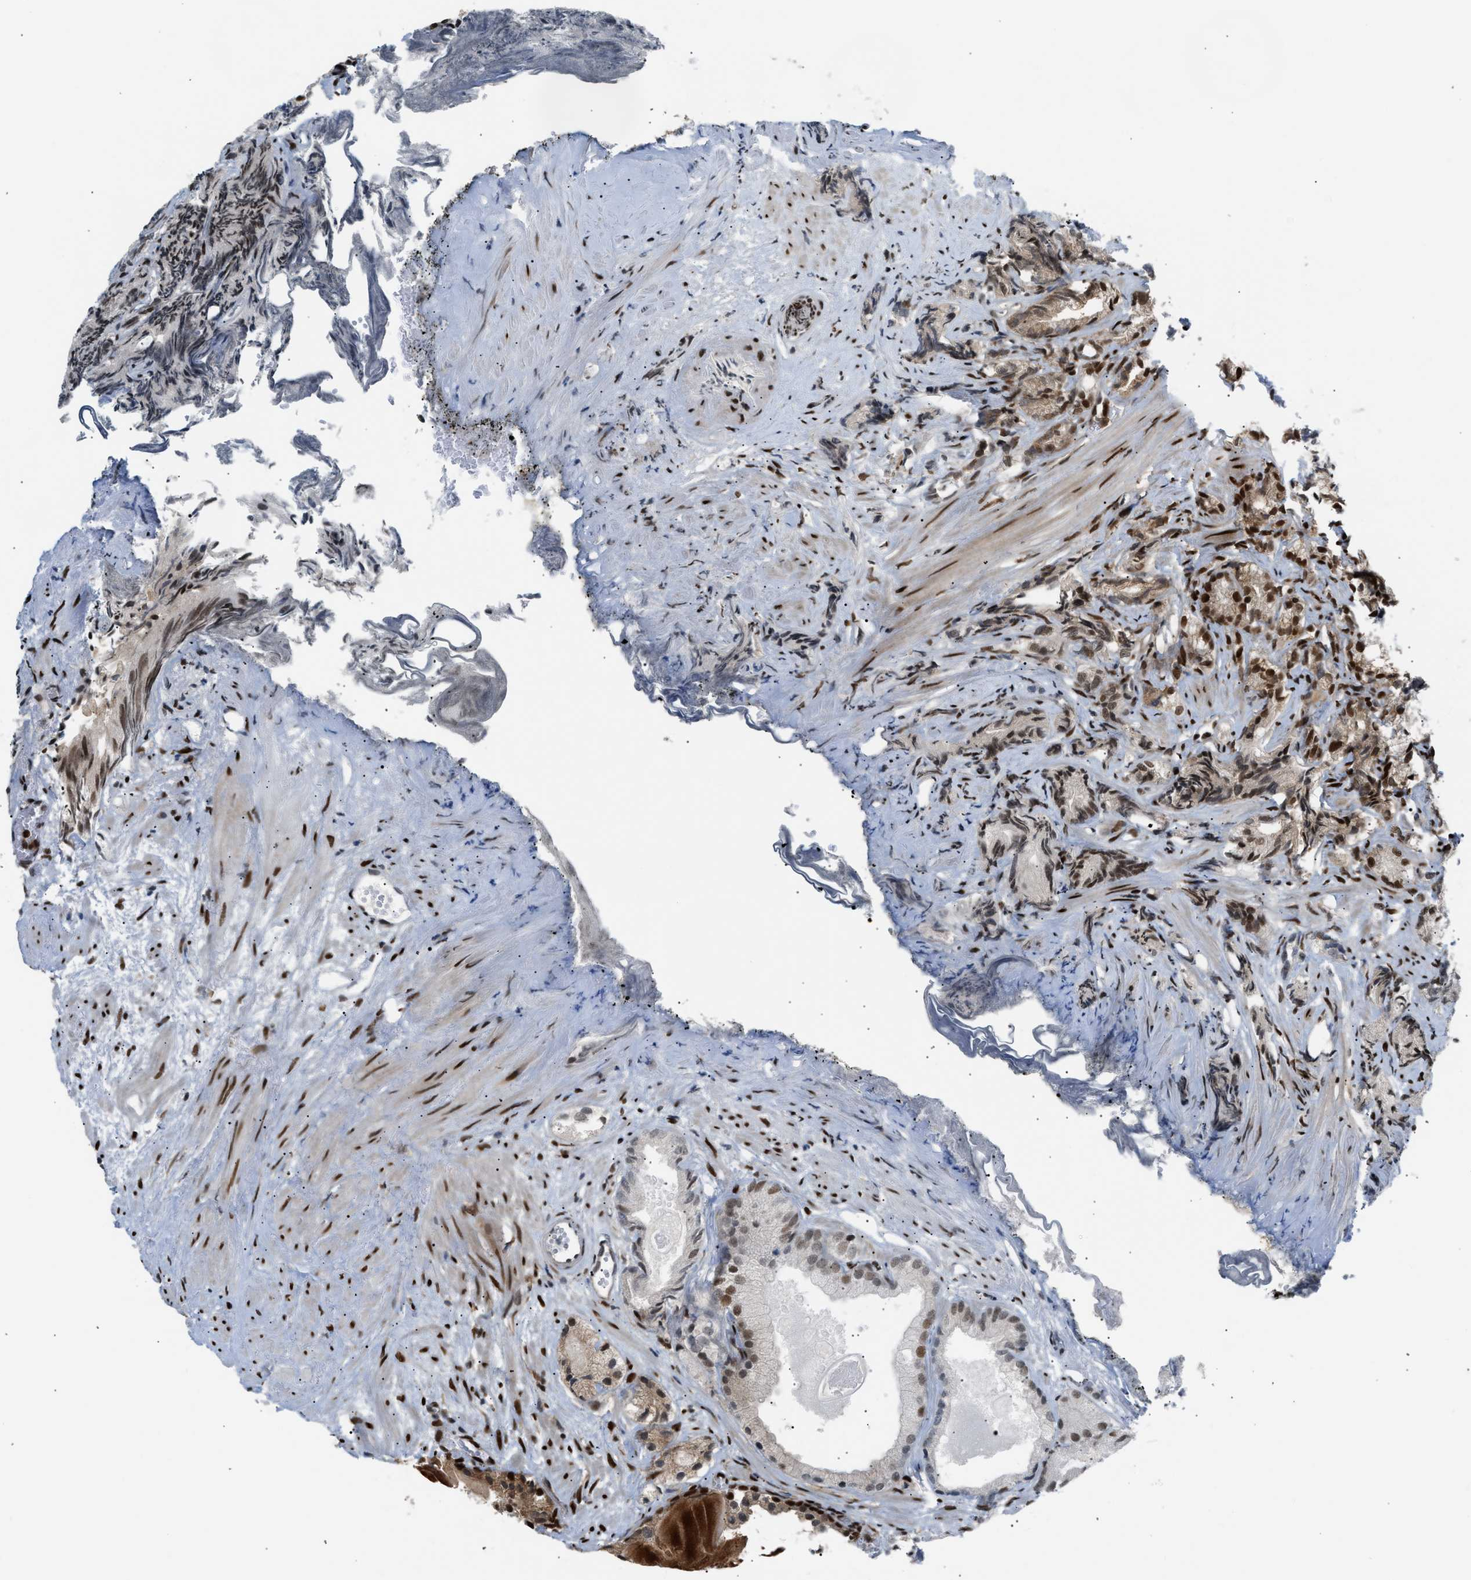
{"staining": {"intensity": "weak", "quantity": "<25%", "location": "nuclear"}, "tissue": "prostate cancer", "cell_type": "Tumor cells", "image_type": "cancer", "snomed": [{"axis": "morphology", "description": "Adenocarcinoma, Low grade"}, {"axis": "topography", "description": "Prostate"}], "caption": "Protein analysis of prostate cancer (adenocarcinoma (low-grade)) displays no significant positivity in tumor cells.", "gene": "SSBP2", "patient": {"sex": "male", "age": 89}}